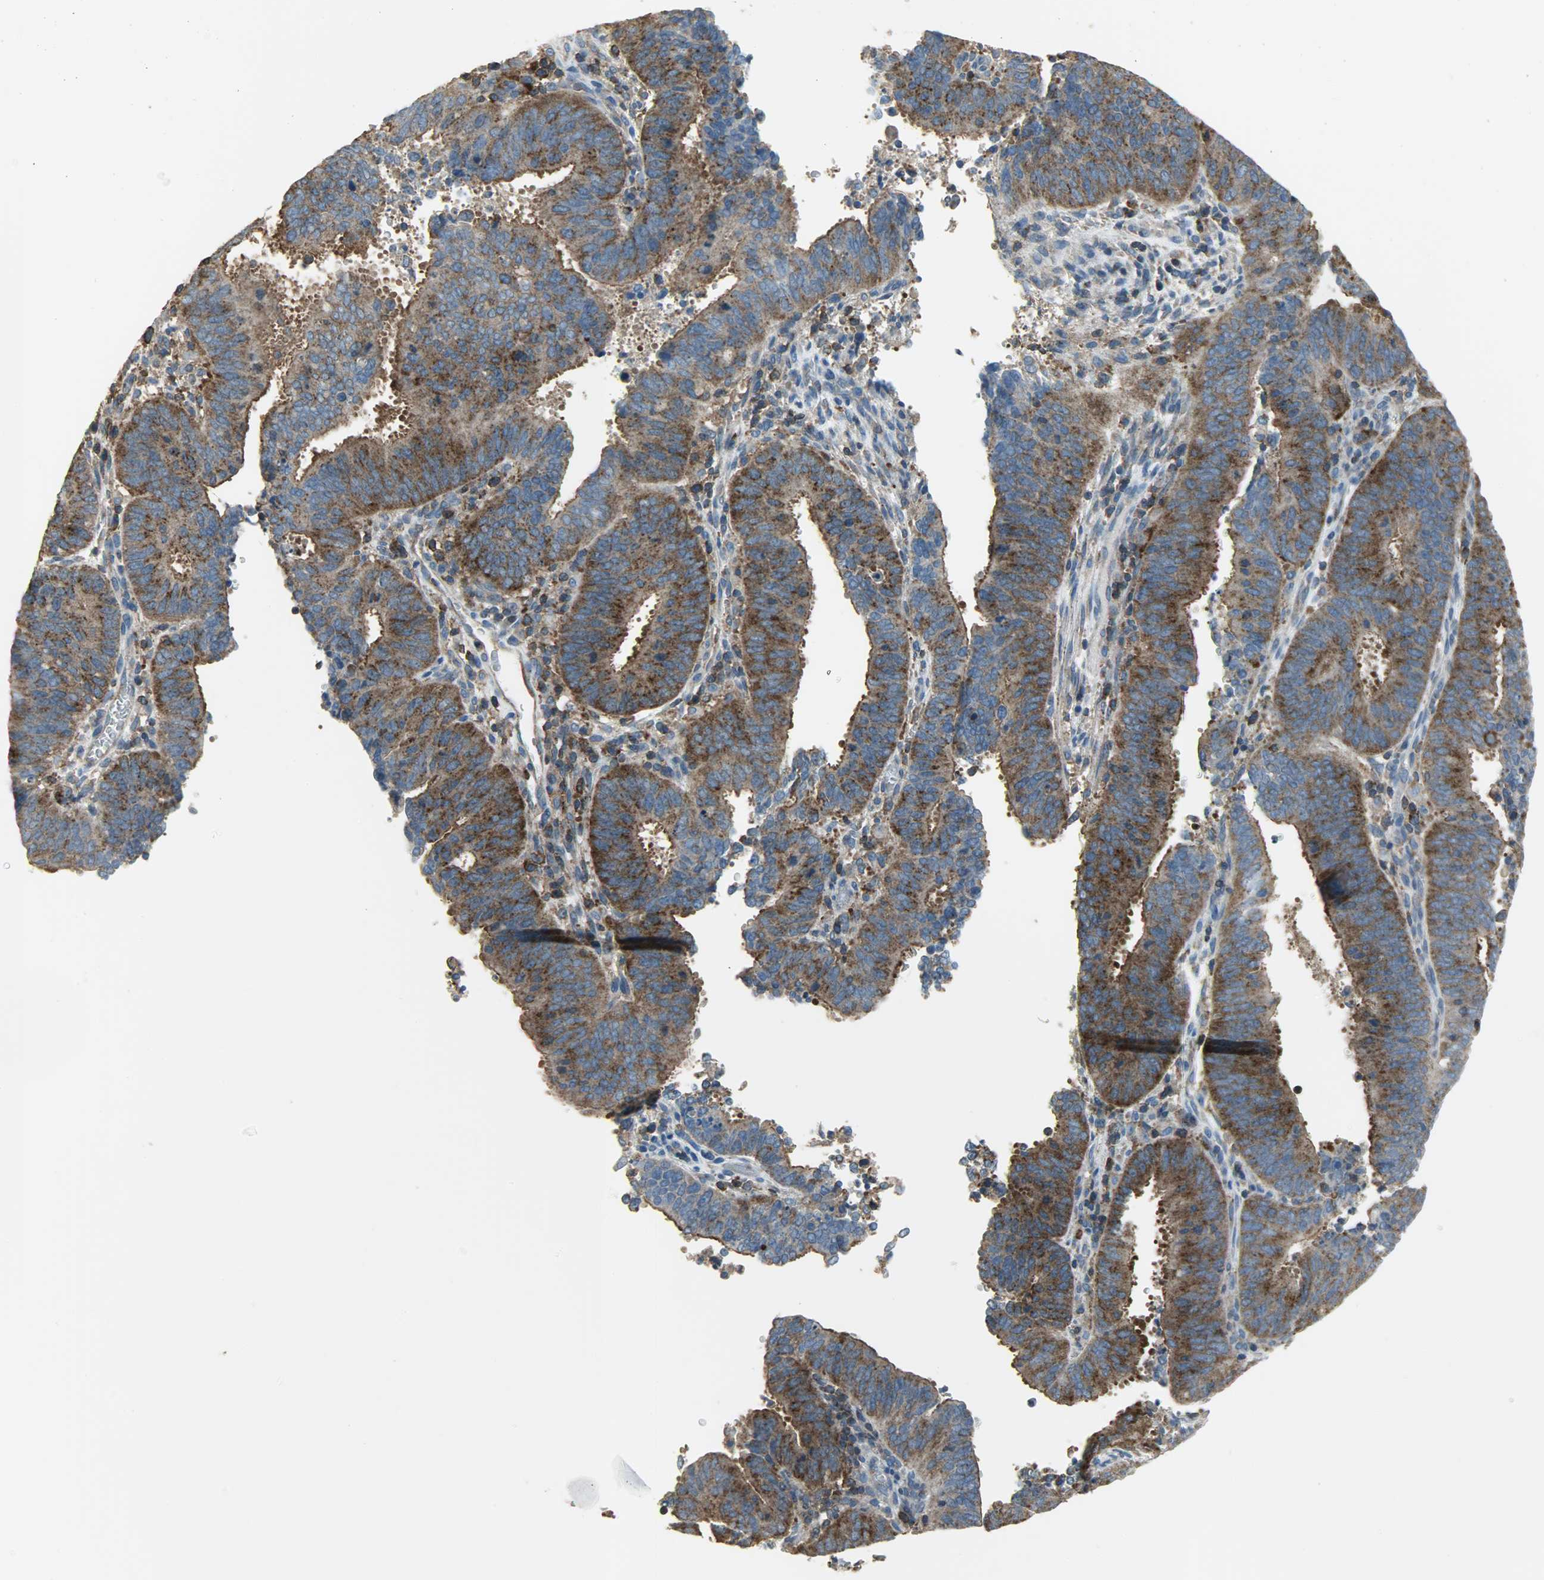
{"staining": {"intensity": "strong", "quantity": ">75%", "location": "cytoplasmic/membranous"}, "tissue": "cervical cancer", "cell_type": "Tumor cells", "image_type": "cancer", "snomed": [{"axis": "morphology", "description": "Adenocarcinoma, NOS"}, {"axis": "topography", "description": "Cervix"}], "caption": "The photomicrograph reveals staining of cervical cancer (adenocarcinoma), revealing strong cytoplasmic/membranous protein staining (brown color) within tumor cells. (brown staining indicates protein expression, while blue staining denotes nuclei).", "gene": "DNAJA4", "patient": {"sex": "female", "age": 44}}